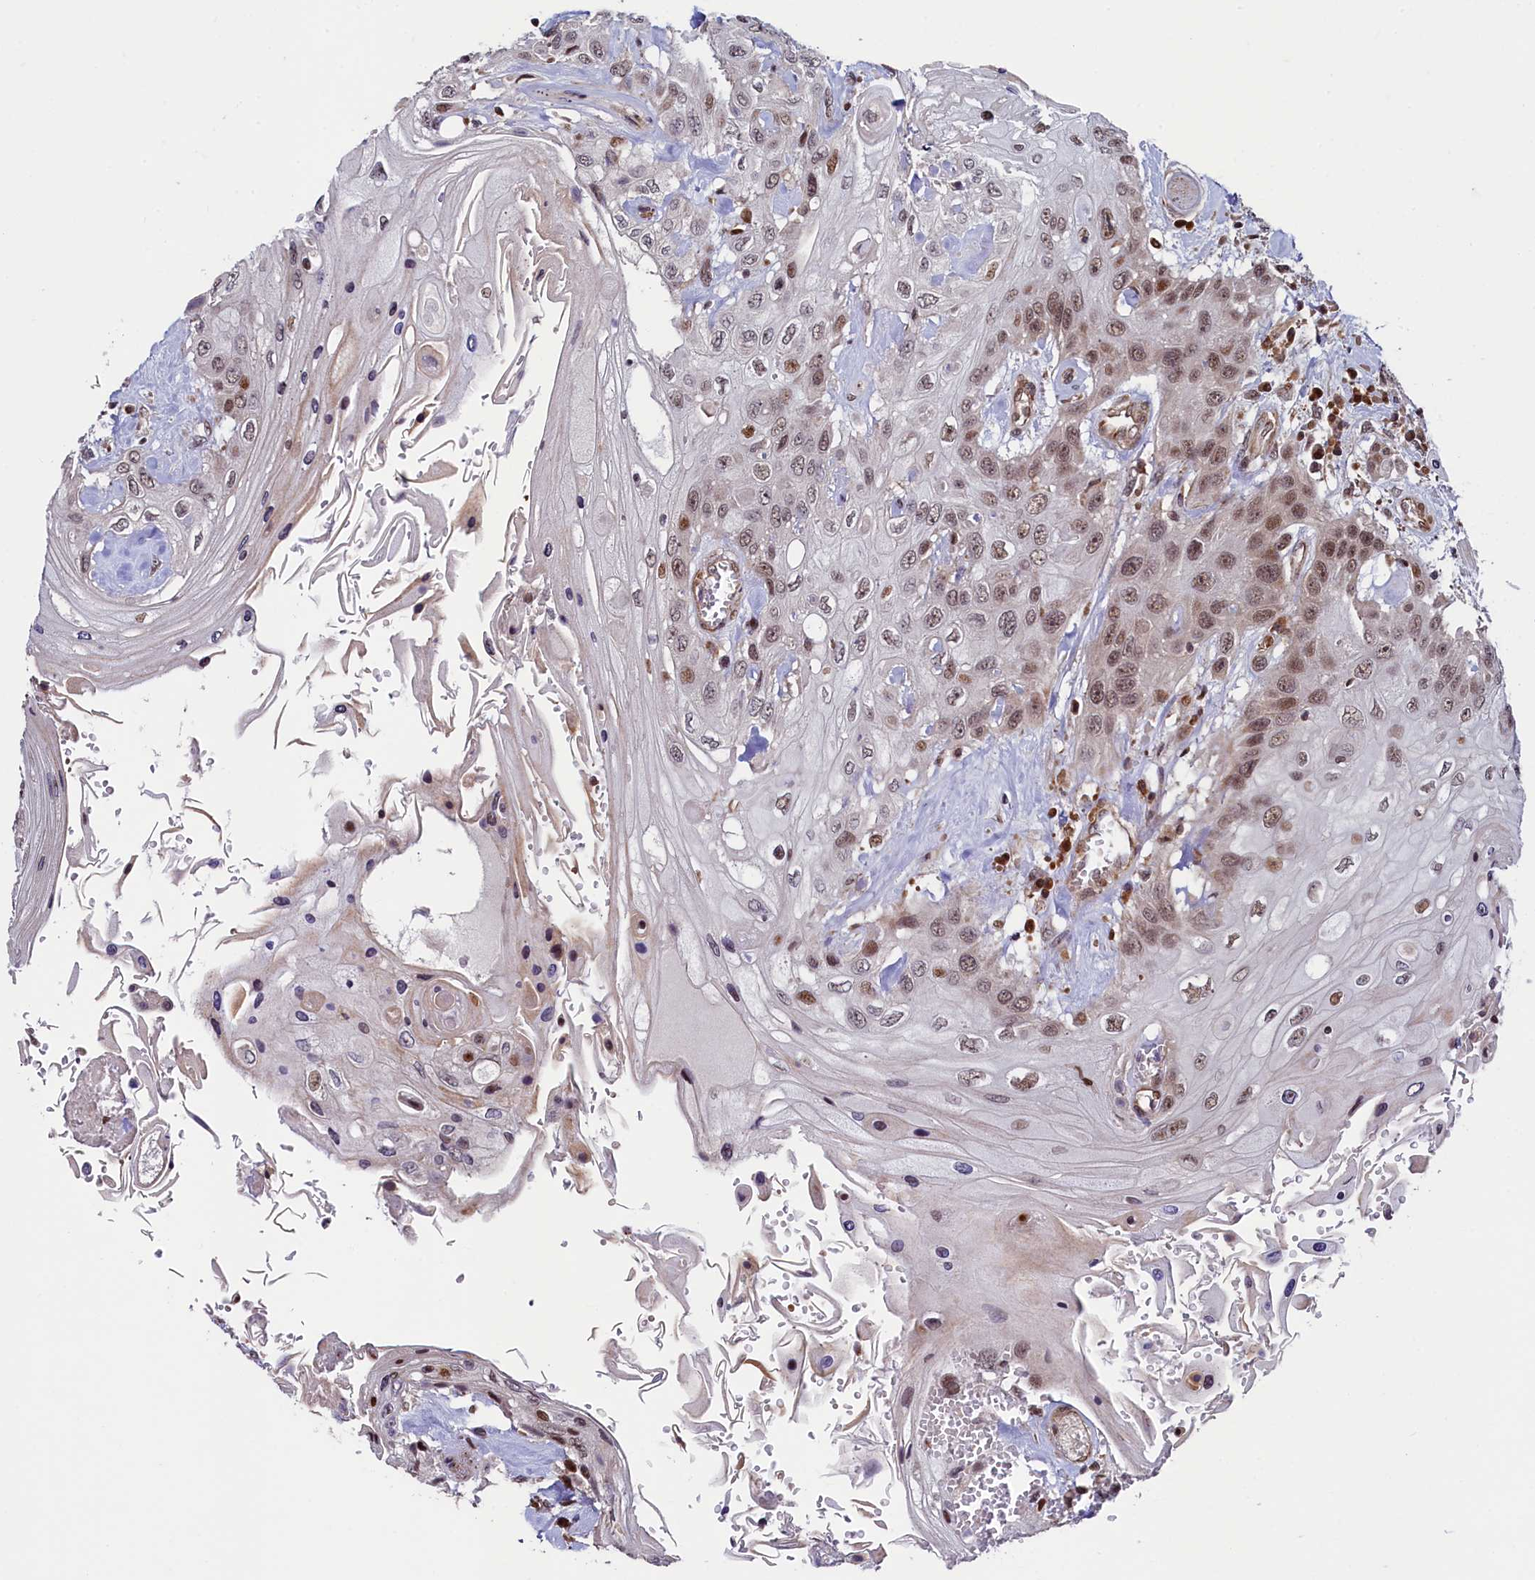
{"staining": {"intensity": "moderate", "quantity": ">75%", "location": "nuclear"}, "tissue": "head and neck cancer", "cell_type": "Tumor cells", "image_type": "cancer", "snomed": [{"axis": "morphology", "description": "Squamous cell carcinoma, NOS"}, {"axis": "topography", "description": "Head-Neck"}], "caption": "Moderate nuclear staining is seen in approximately >75% of tumor cells in squamous cell carcinoma (head and neck).", "gene": "LEO1", "patient": {"sex": "female", "age": 43}}